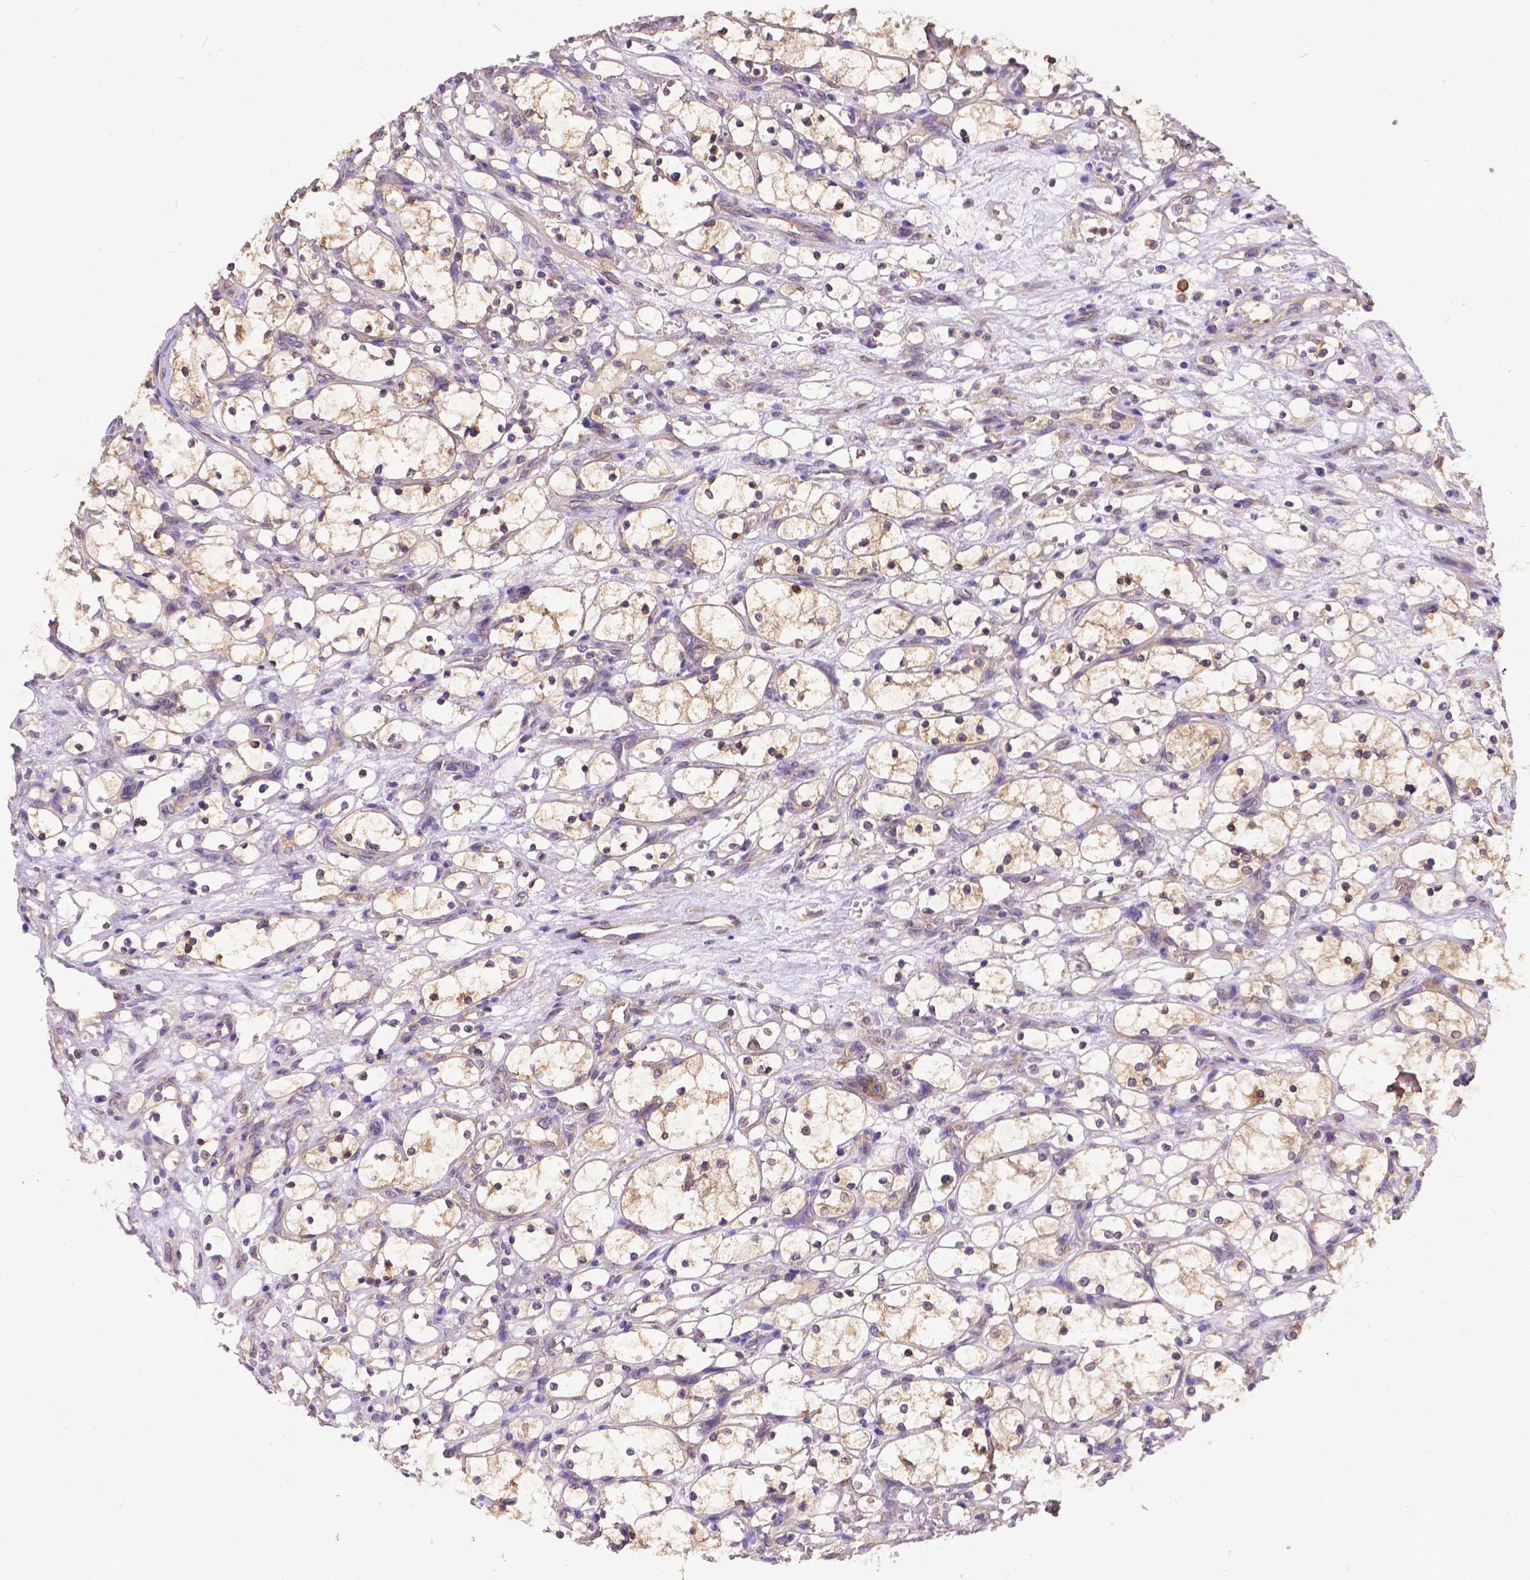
{"staining": {"intensity": "weak", "quantity": "25%-75%", "location": "cytoplasmic/membranous"}, "tissue": "renal cancer", "cell_type": "Tumor cells", "image_type": "cancer", "snomed": [{"axis": "morphology", "description": "Adenocarcinoma, NOS"}, {"axis": "topography", "description": "Kidney"}], "caption": "The micrograph exhibits immunohistochemical staining of adenocarcinoma (renal). There is weak cytoplasmic/membranous staining is identified in about 25%-75% of tumor cells. Immunohistochemistry (ihc) stains the protein in brown and the nuclei are stained blue.", "gene": "DENND6A", "patient": {"sex": "female", "age": 69}}